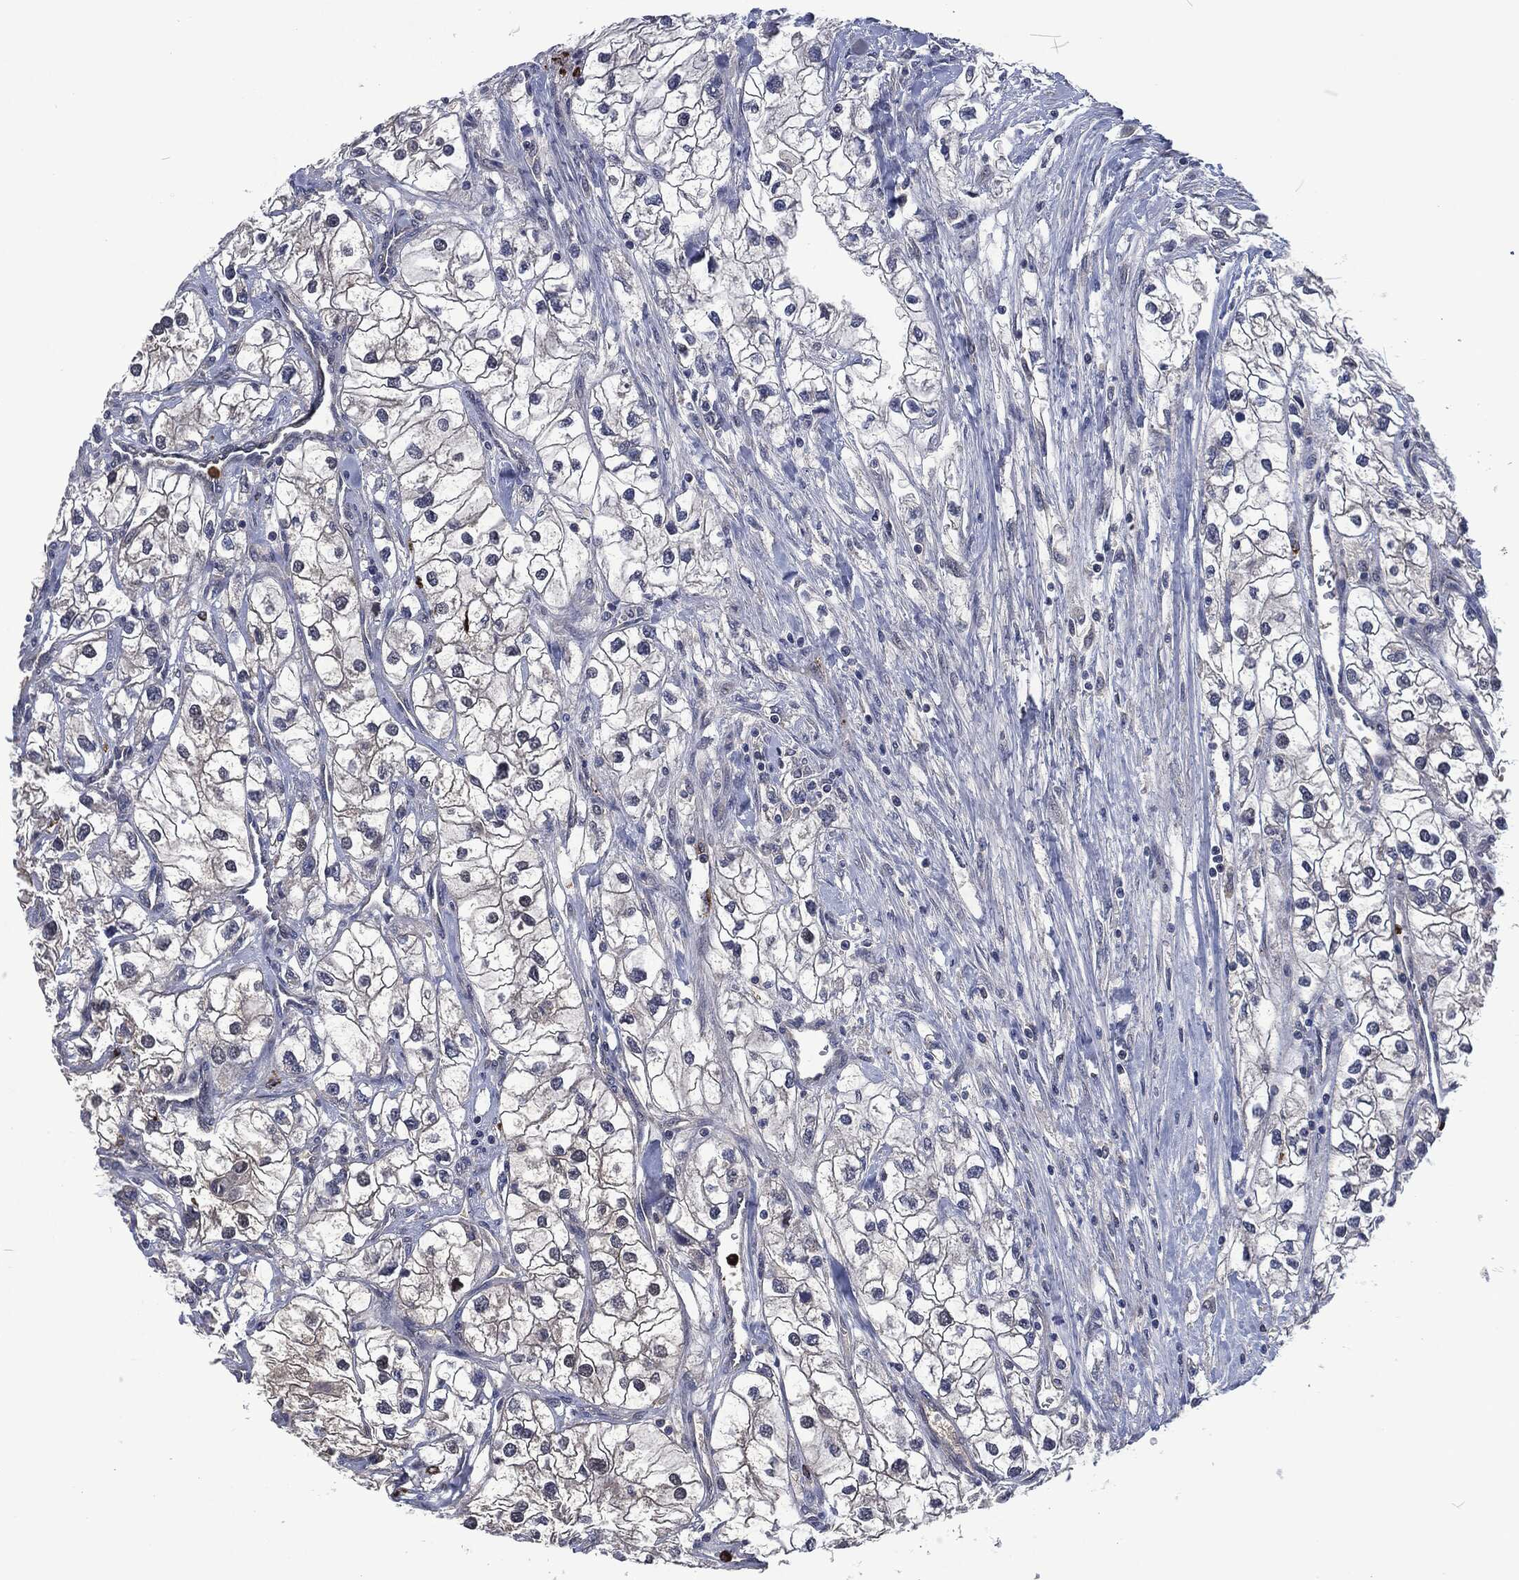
{"staining": {"intensity": "weak", "quantity": "<25%", "location": "cytoplasmic/membranous"}, "tissue": "renal cancer", "cell_type": "Tumor cells", "image_type": "cancer", "snomed": [{"axis": "morphology", "description": "Adenocarcinoma, NOS"}, {"axis": "topography", "description": "Kidney"}], "caption": "An IHC image of renal cancer is shown. There is no staining in tumor cells of renal cancer. (DAB immunohistochemistry (IHC), high magnification).", "gene": "MPO", "patient": {"sex": "male", "age": 59}}